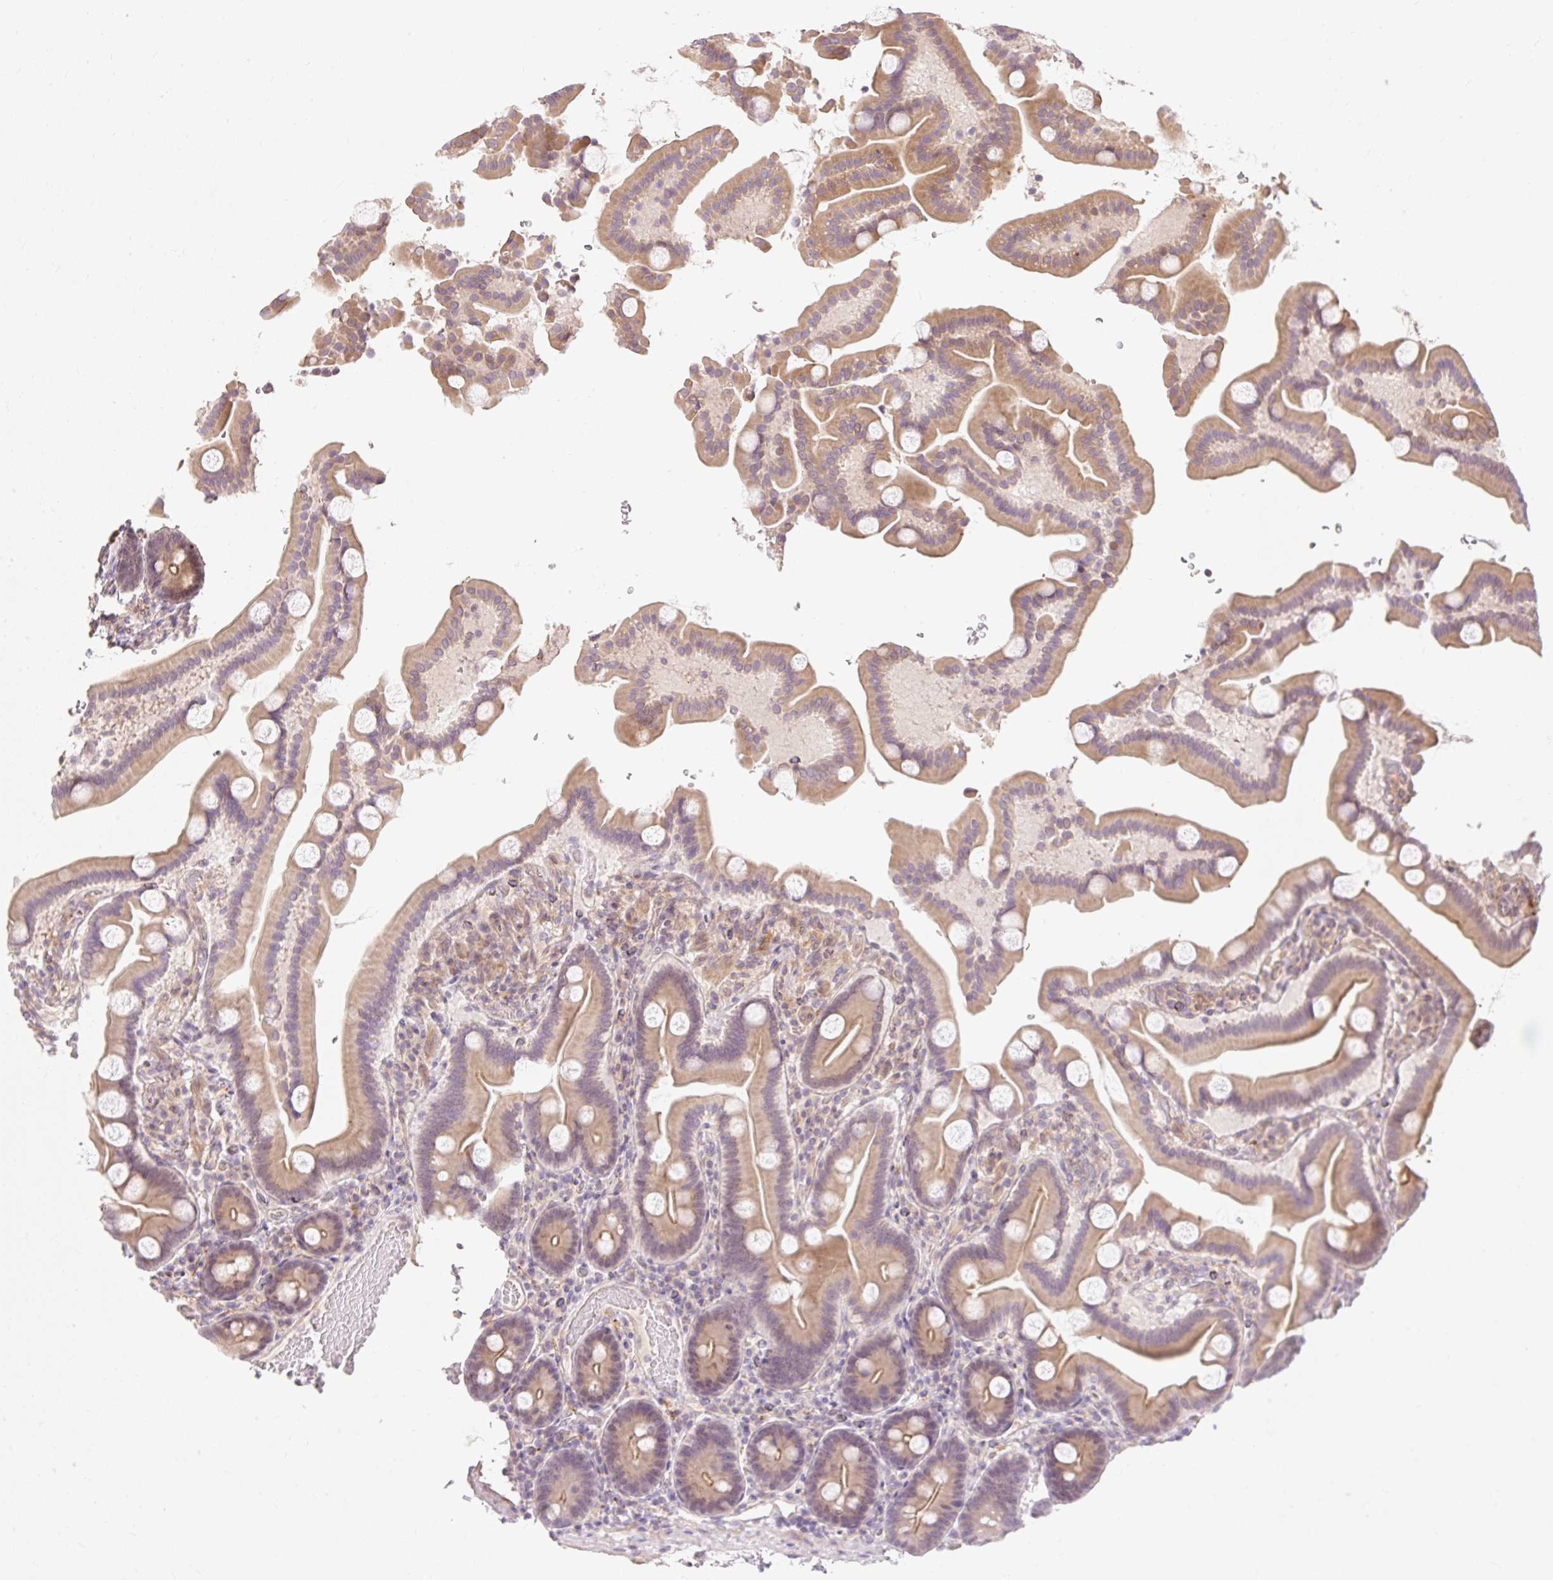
{"staining": {"intensity": "weak", "quantity": ">75%", "location": "cytoplasmic/membranous"}, "tissue": "duodenum", "cell_type": "Glandular cells", "image_type": "normal", "snomed": [{"axis": "morphology", "description": "Normal tissue, NOS"}, {"axis": "topography", "description": "Duodenum"}], "caption": "Weak cytoplasmic/membranous positivity for a protein is identified in about >75% of glandular cells of normal duodenum using immunohistochemistry (IHC).", "gene": "EMC10", "patient": {"sex": "male", "age": 55}}